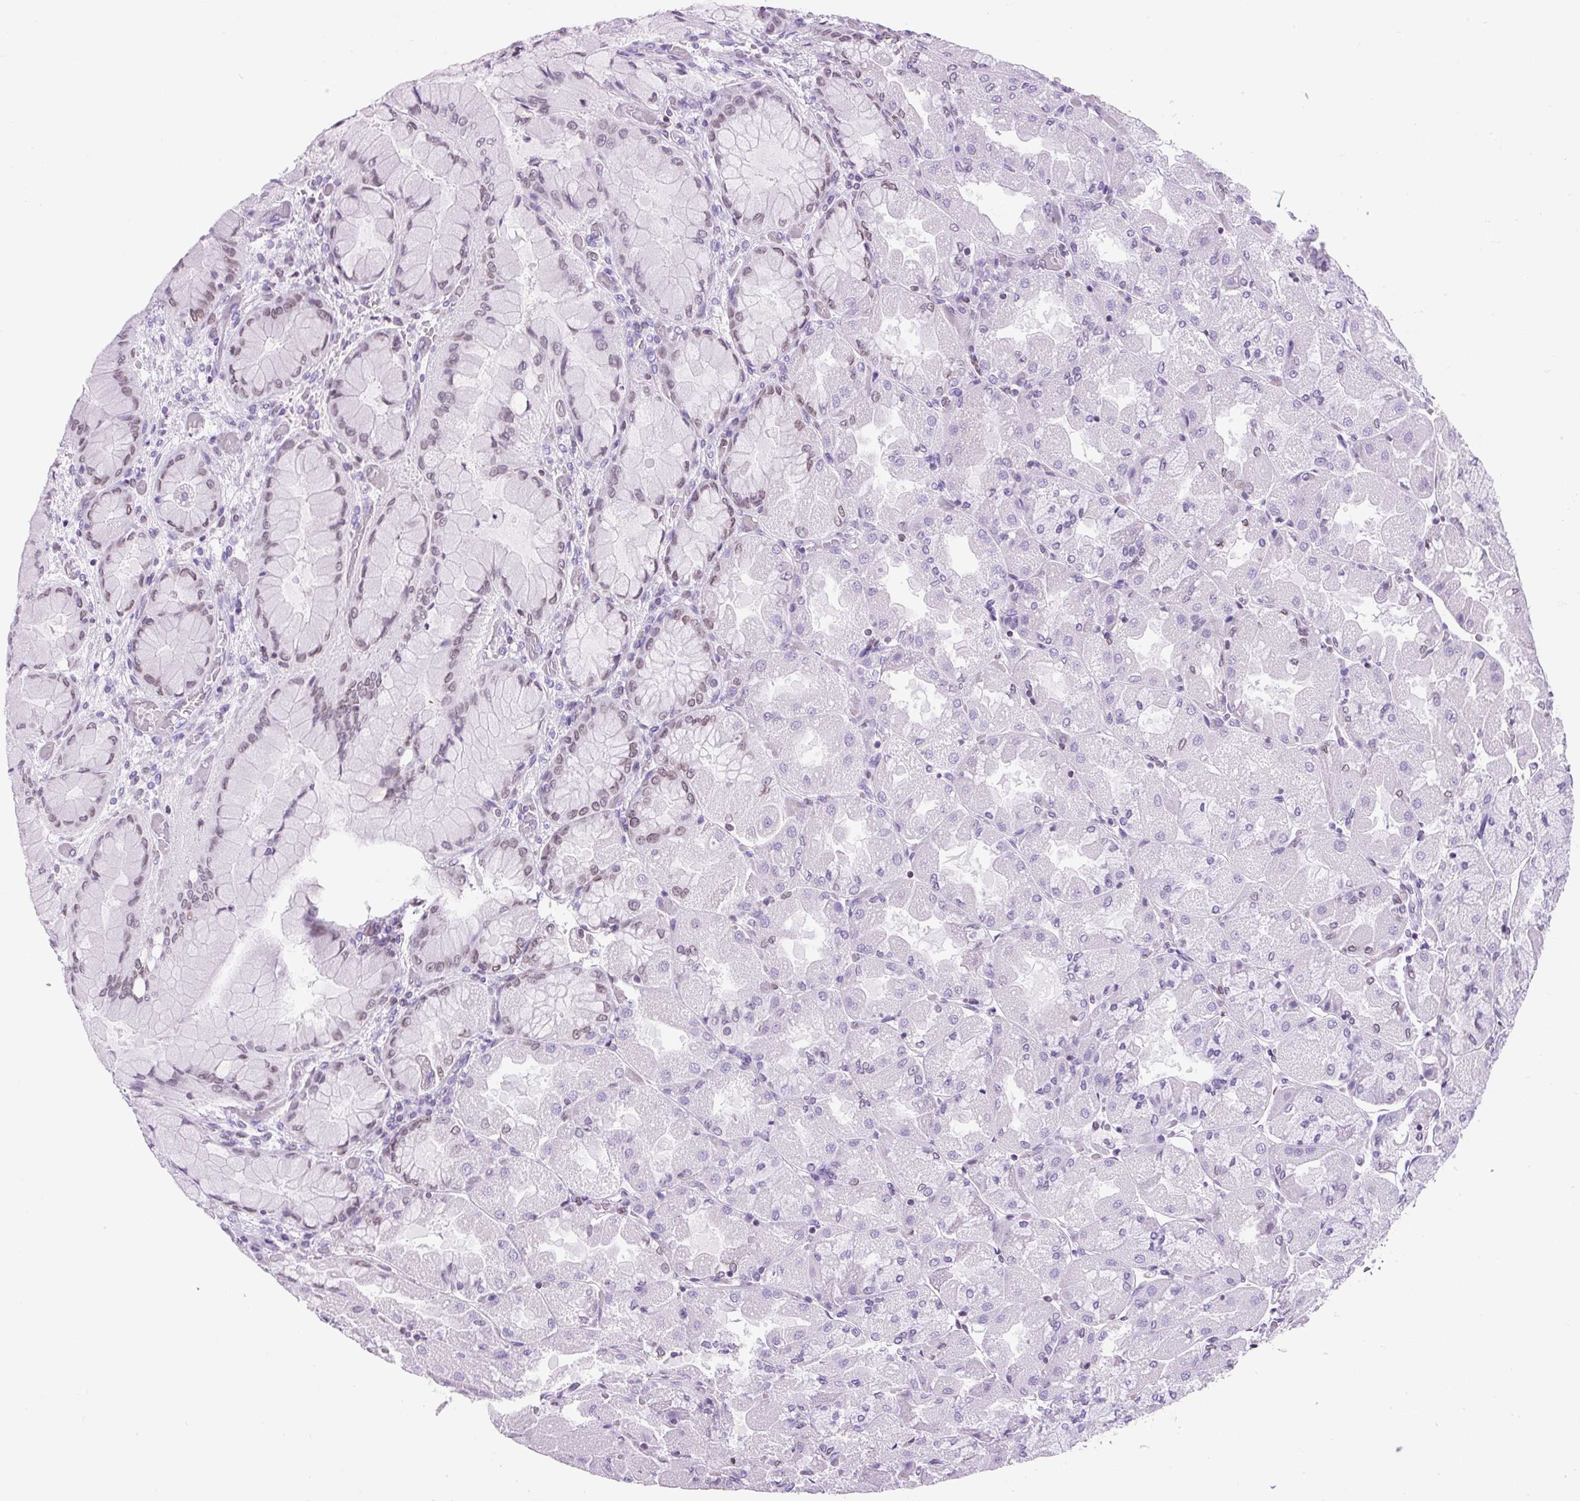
{"staining": {"intensity": "moderate", "quantity": "<25%", "location": "cytoplasmic/membranous,nuclear"}, "tissue": "stomach", "cell_type": "Glandular cells", "image_type": "normal", "snomed": [{"axis": "morphology", "description": "Normal tissue, NOS"}, {"axis": "topography", "description": "Stomach"}], "caption": "Immunohistochemistry (IHC) staining of unremarkable stomach, which demonstrates low levels of moderate cytoplasmic/membranous,nuclear positivity in about <25% of glandular cells indicating moderate cytoplasmic/membranous,nuclear protein staining. The staining was performed using DAB (3,3'-diaminobenzidine) (brown) for protein detection and nuclei were counterstained in hematoxylin (blue).", "gene": "VPREB1", "patient": {"sex": "female", "age": 61}}